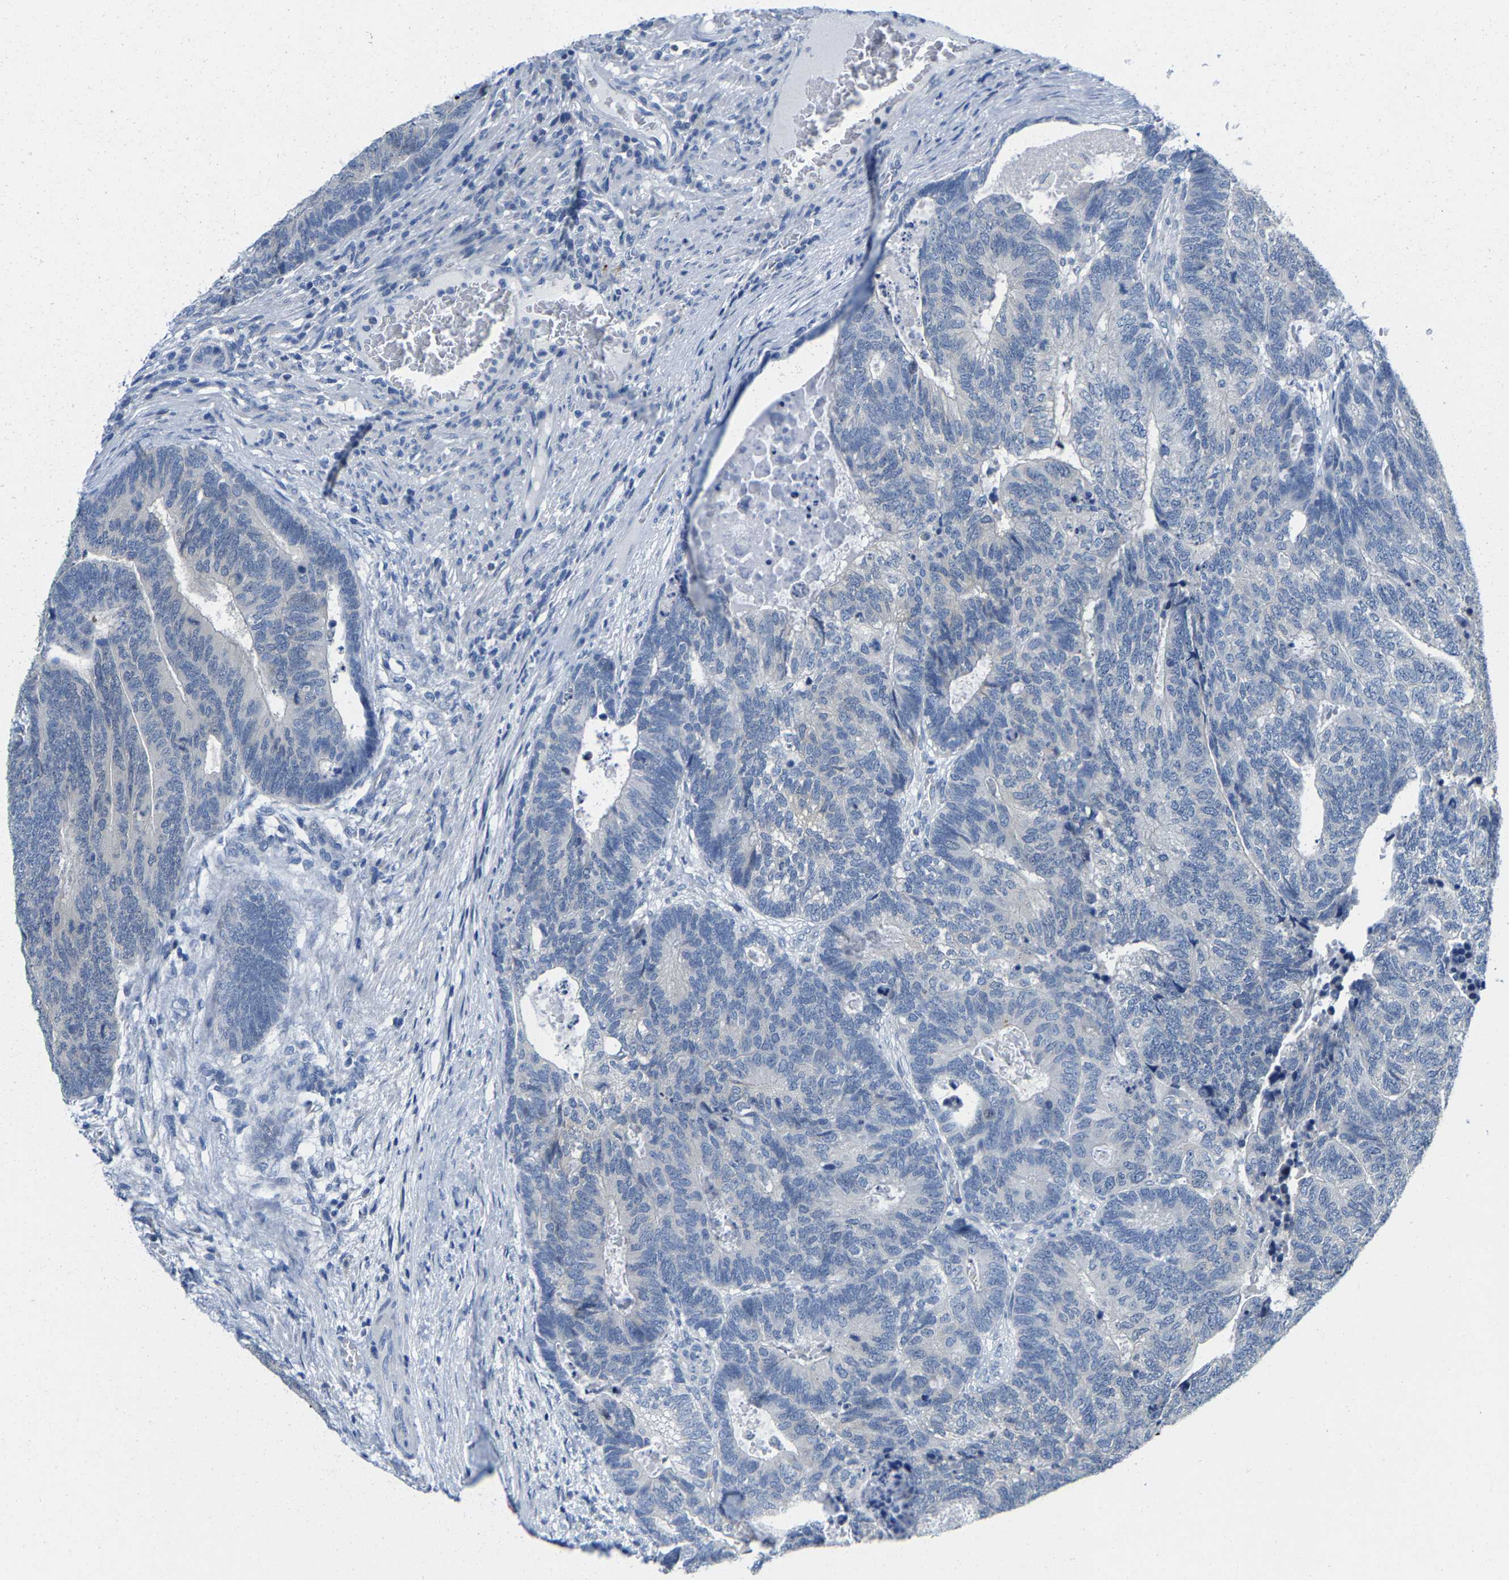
{"staining": {"intensity": "negative", "quantity": "none", "location": "none"}, "tissue": "colorectal cancer", "cell_type": "Tumor cells", "image_type": "cancer", "snomed": [{"axis": "morphology", "description": "Adenocarcinoma, NOS"}, {"axis": "topography", "description": "Colon"}], "caption": "A micrograph of human colorectal cancer (adenocarcinoma) is negative for staining in tumor cells.", "gene": "KLHL1", "patient": {"sex": "female", "age": 67}}